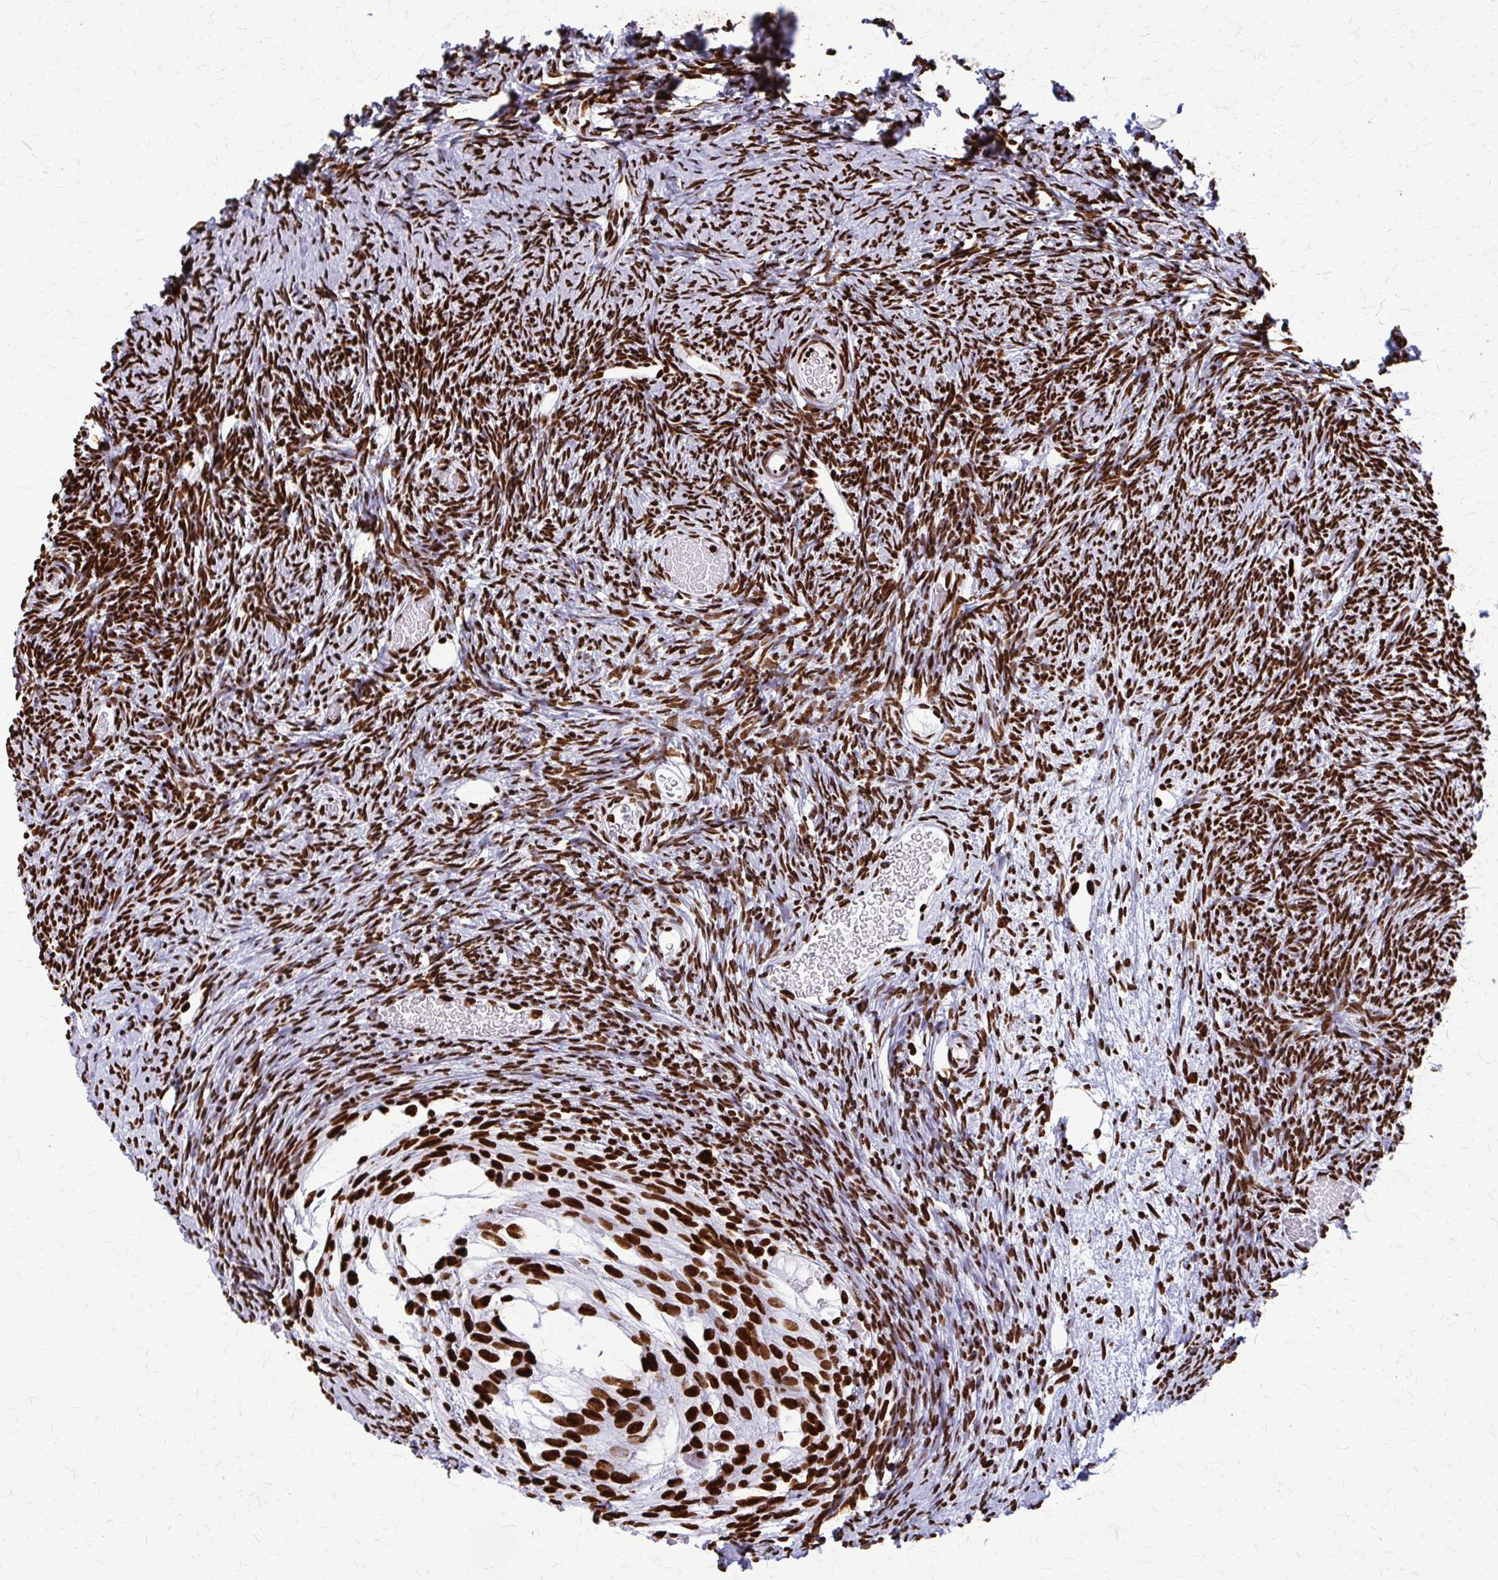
{"staining": {"intensity": "strong", "quantity": ">75%", "location": "nuclear"}, "tissue": "ovary", "cell_type": "Follicle cells", "image_type": "normal", "snomed": [{"axis": "morphology", "description": "Normal tissue, NOS"}, {"axis": "topography", "description": "Ovary"}], "caption": "Protein expression analysis of unremarkable ovary shows strong nuclear expression in approximately >75% of follicle cells.", "gene": "SFPQ", "patient": {"sex": "female", "age": 39}}